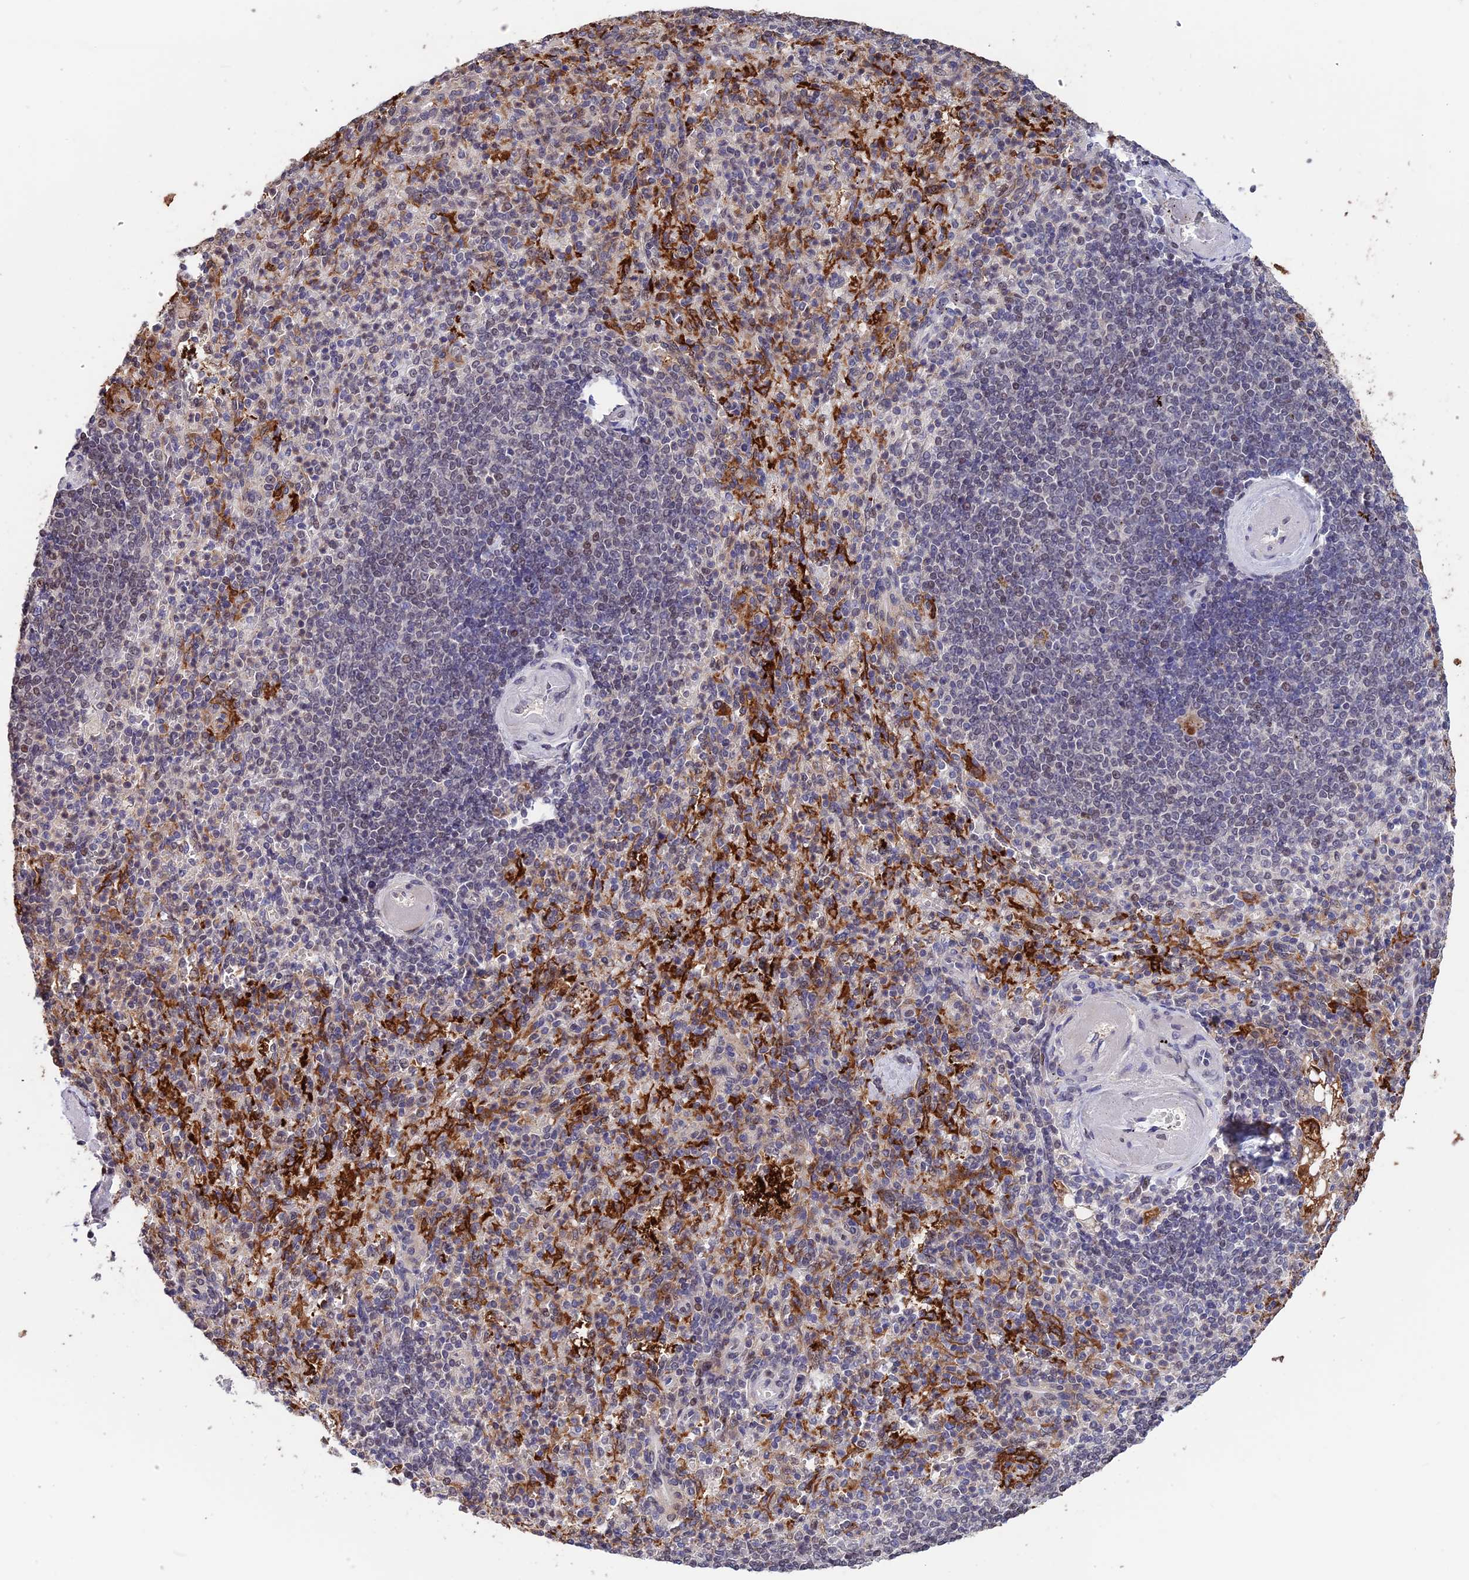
{"staining": {"intensity": "strong", "quantity": "<25%", "location": "cytoplasmic/membranous"}, "tissue": "spleen", "cell_type": "Cells in red pulp", "image_type": "normal", "snomed": [{"axis": "morphology", "description": "Normal tissue, NOS"}, {"axis": "topography", "description": "Spleen"}], "caption": "IHC image of benign spleen: human spleen stained using IHC demonstrates medium levels of strong protein expression localized specifically in the cytoplasmic/membranous of cells in red pulp, appearing as a cytoplasmic/membranous brown color.", "gene": "MAST2", "patient": {"sex": "female", "age": 74}}